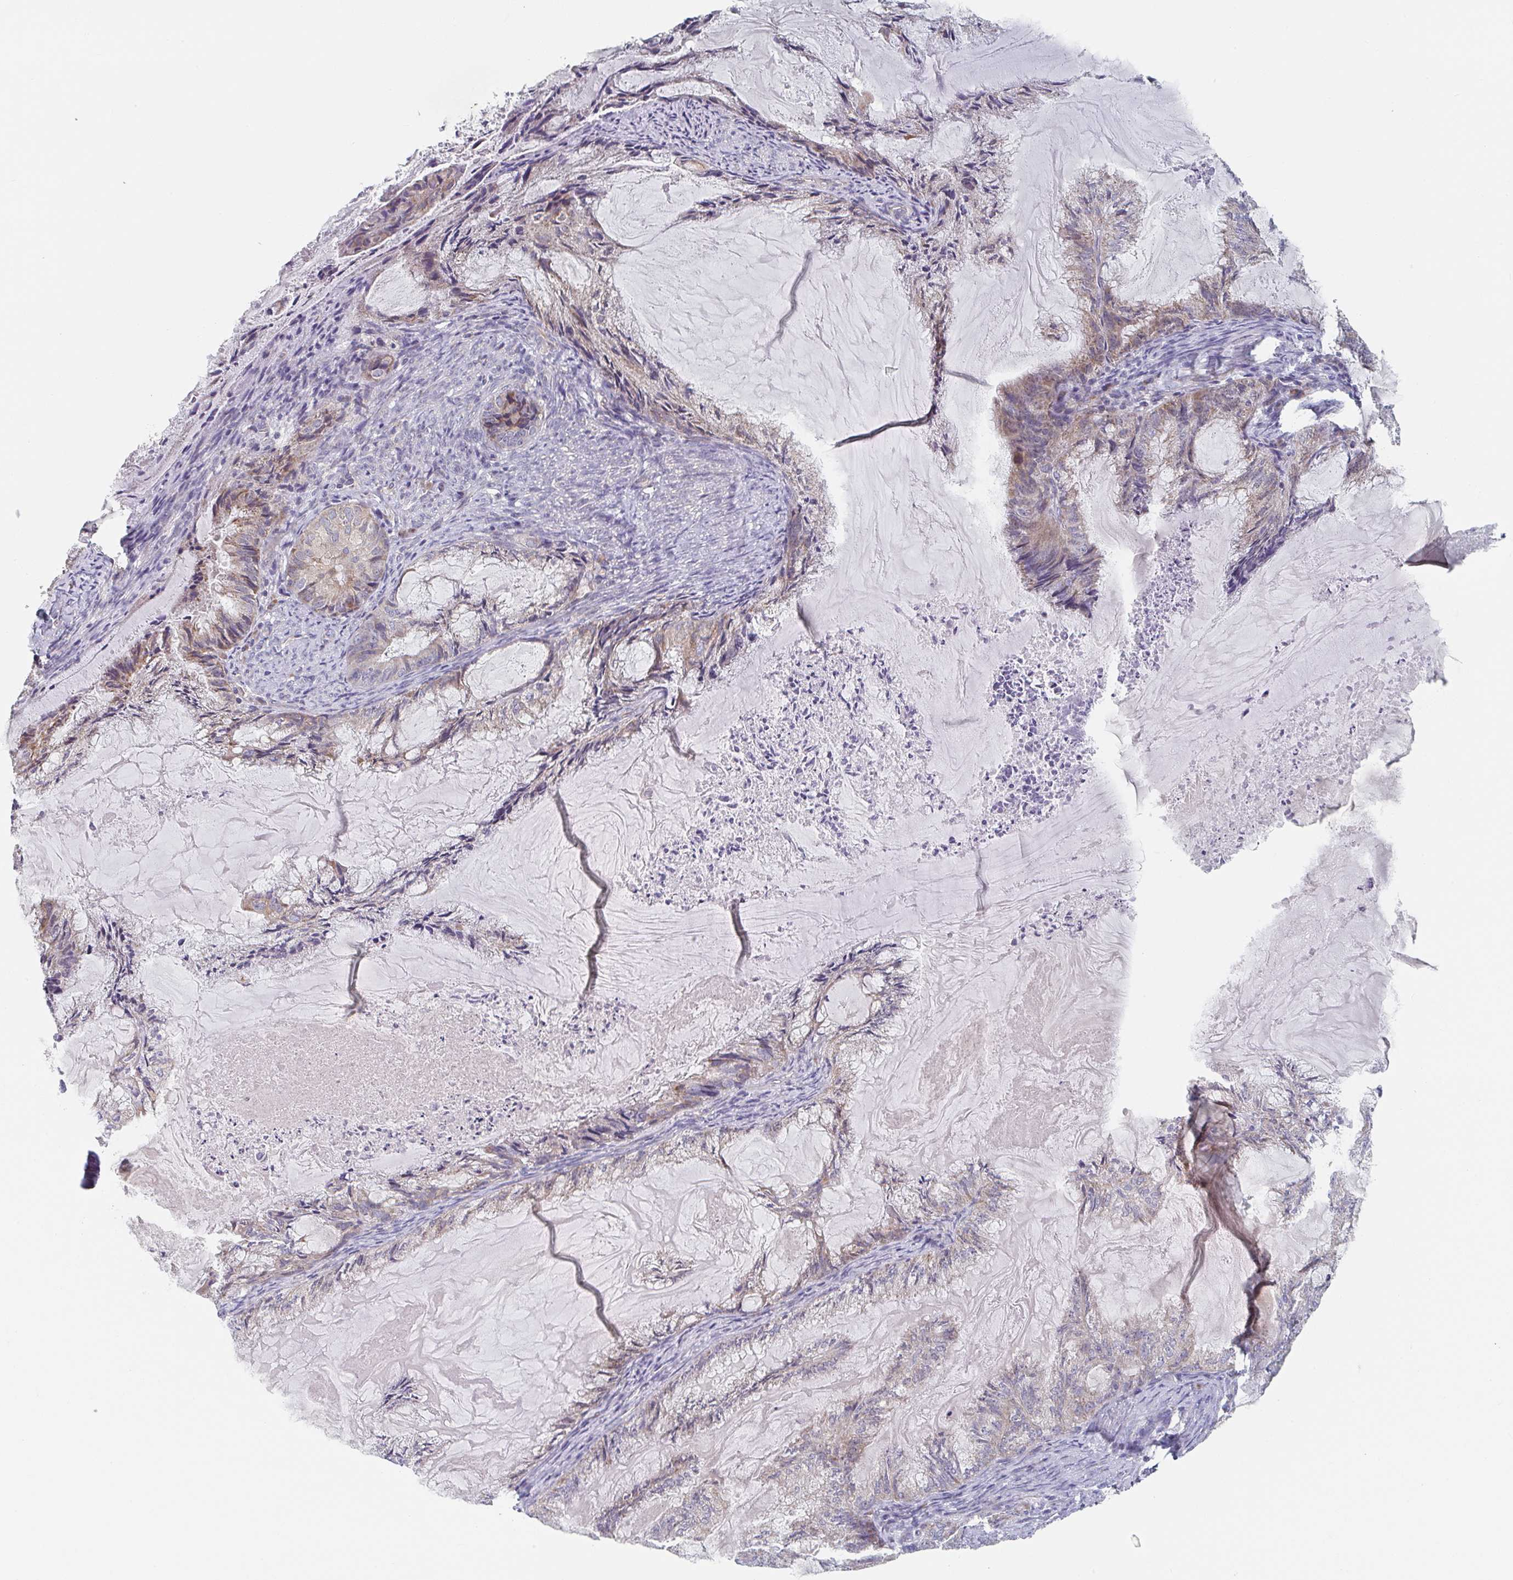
{"staining": {"intensity": "weak", "quantity": "25%-75%", "location": "cytoplasmic/membranous"}, "tissue": "endometrial cancer", "cell_type": "Tumor cells", "image_type": "cancer", "snomed": [{"axis": "morphology", "description": "Adenocarcinoma, NOS"}, {"axis": "topography", "description": "Endometrium"}], "caption": "Protein staining of endometrial adenocarcinoma tissue demonstrates weak cytoplasmic/membranous expression in about 25%-75% of tumor cells.", "gene": "ELOVL1", "patient": {"sex": "female", "age": 86}}